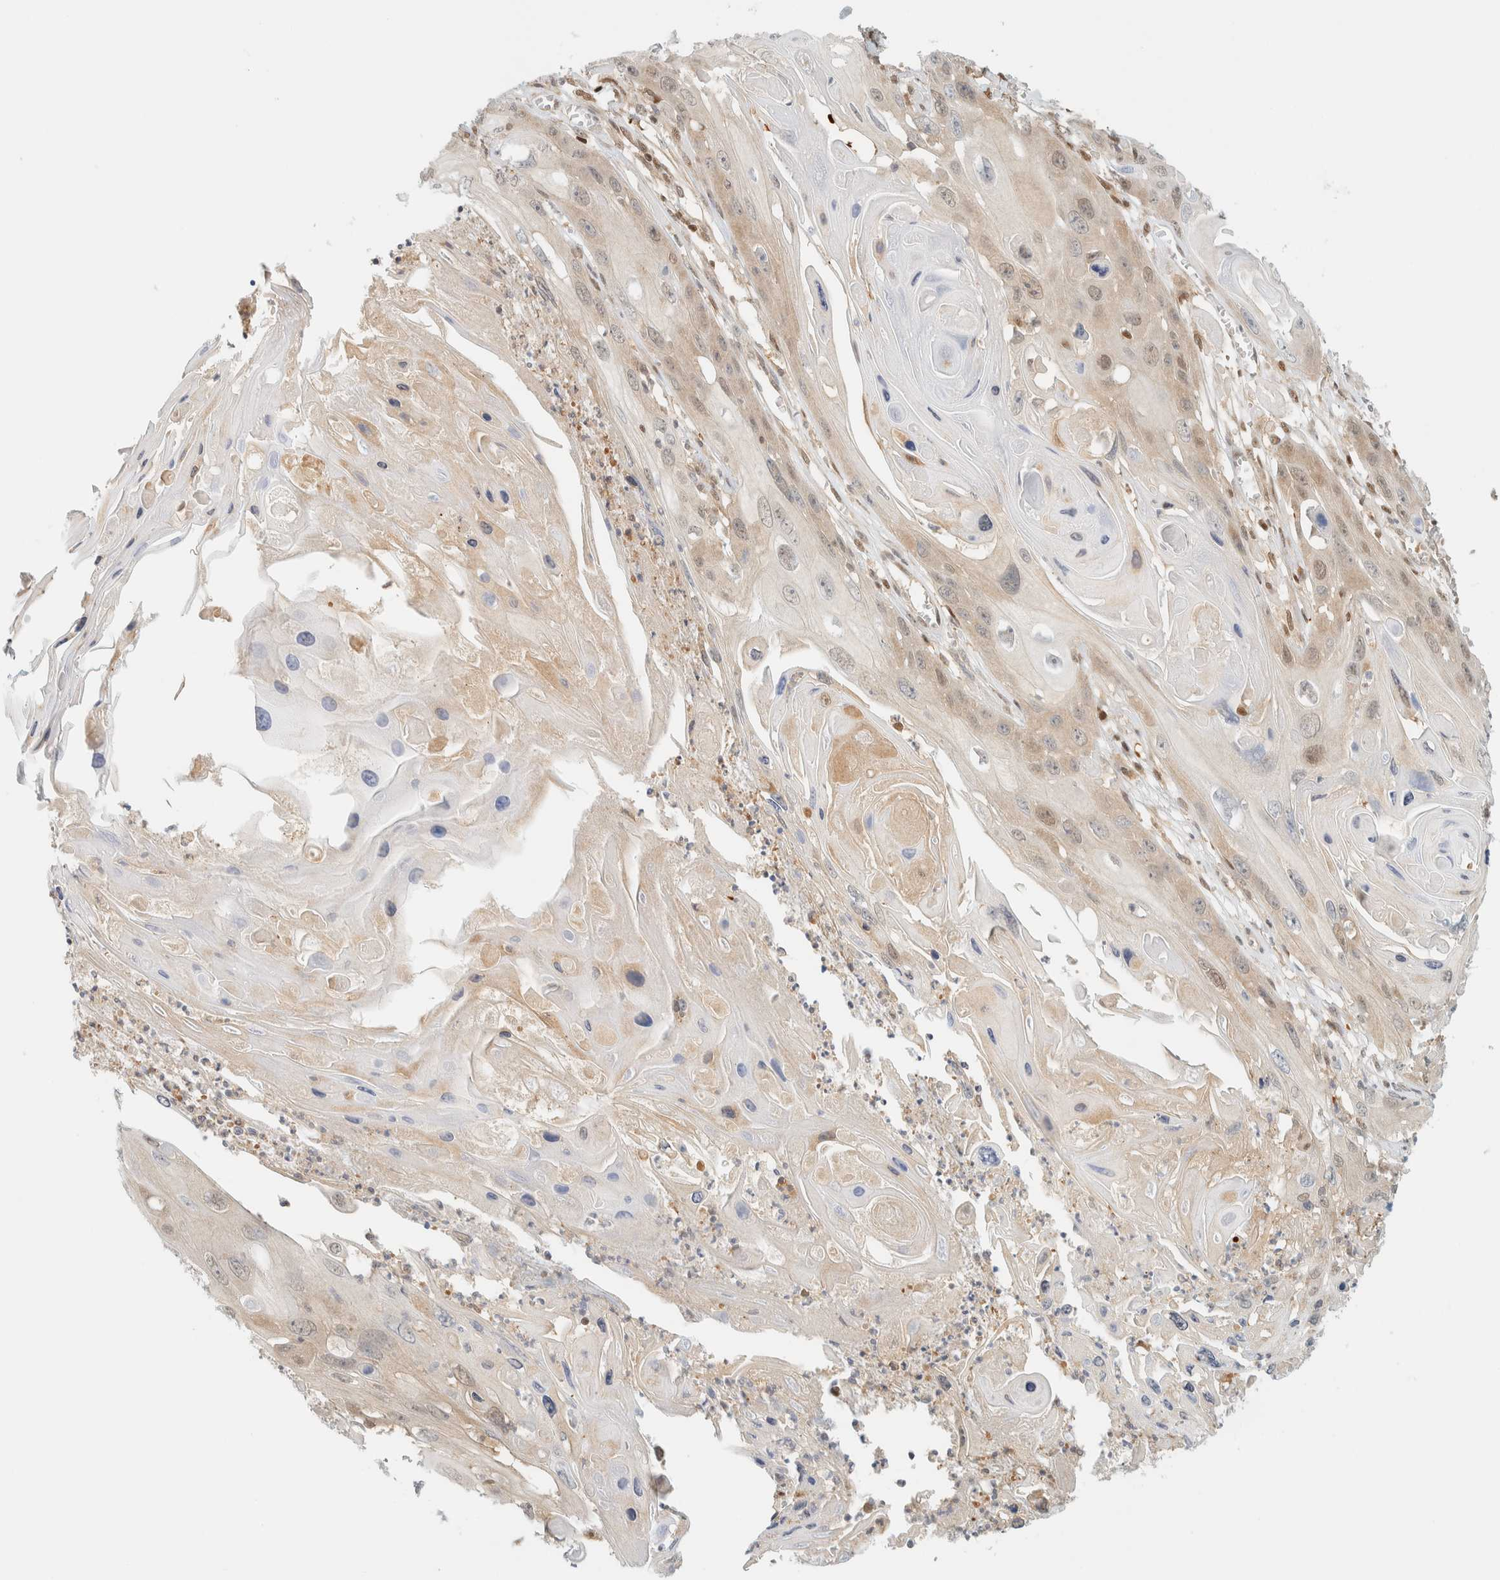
{"staining": {"intensity": "weak", "quantity": "<25%", "location": "cytoplasmic/membranous,nuclear"}, "tissue": "skin cancer", "cell_type": "Tumor cells", "image_type": "cancer", "snomed": [{"axis": "morphology", "description": "Squamous cell carcinoma, NOS"}, {"axis": "topography", "description": "Skin"}], "caption": "The histopathology image shows no staining of tumor cells in skin squamous cell carcinoma.", "gene": "ZBTB37", "patient": {"sex": "male", "age": 55}}